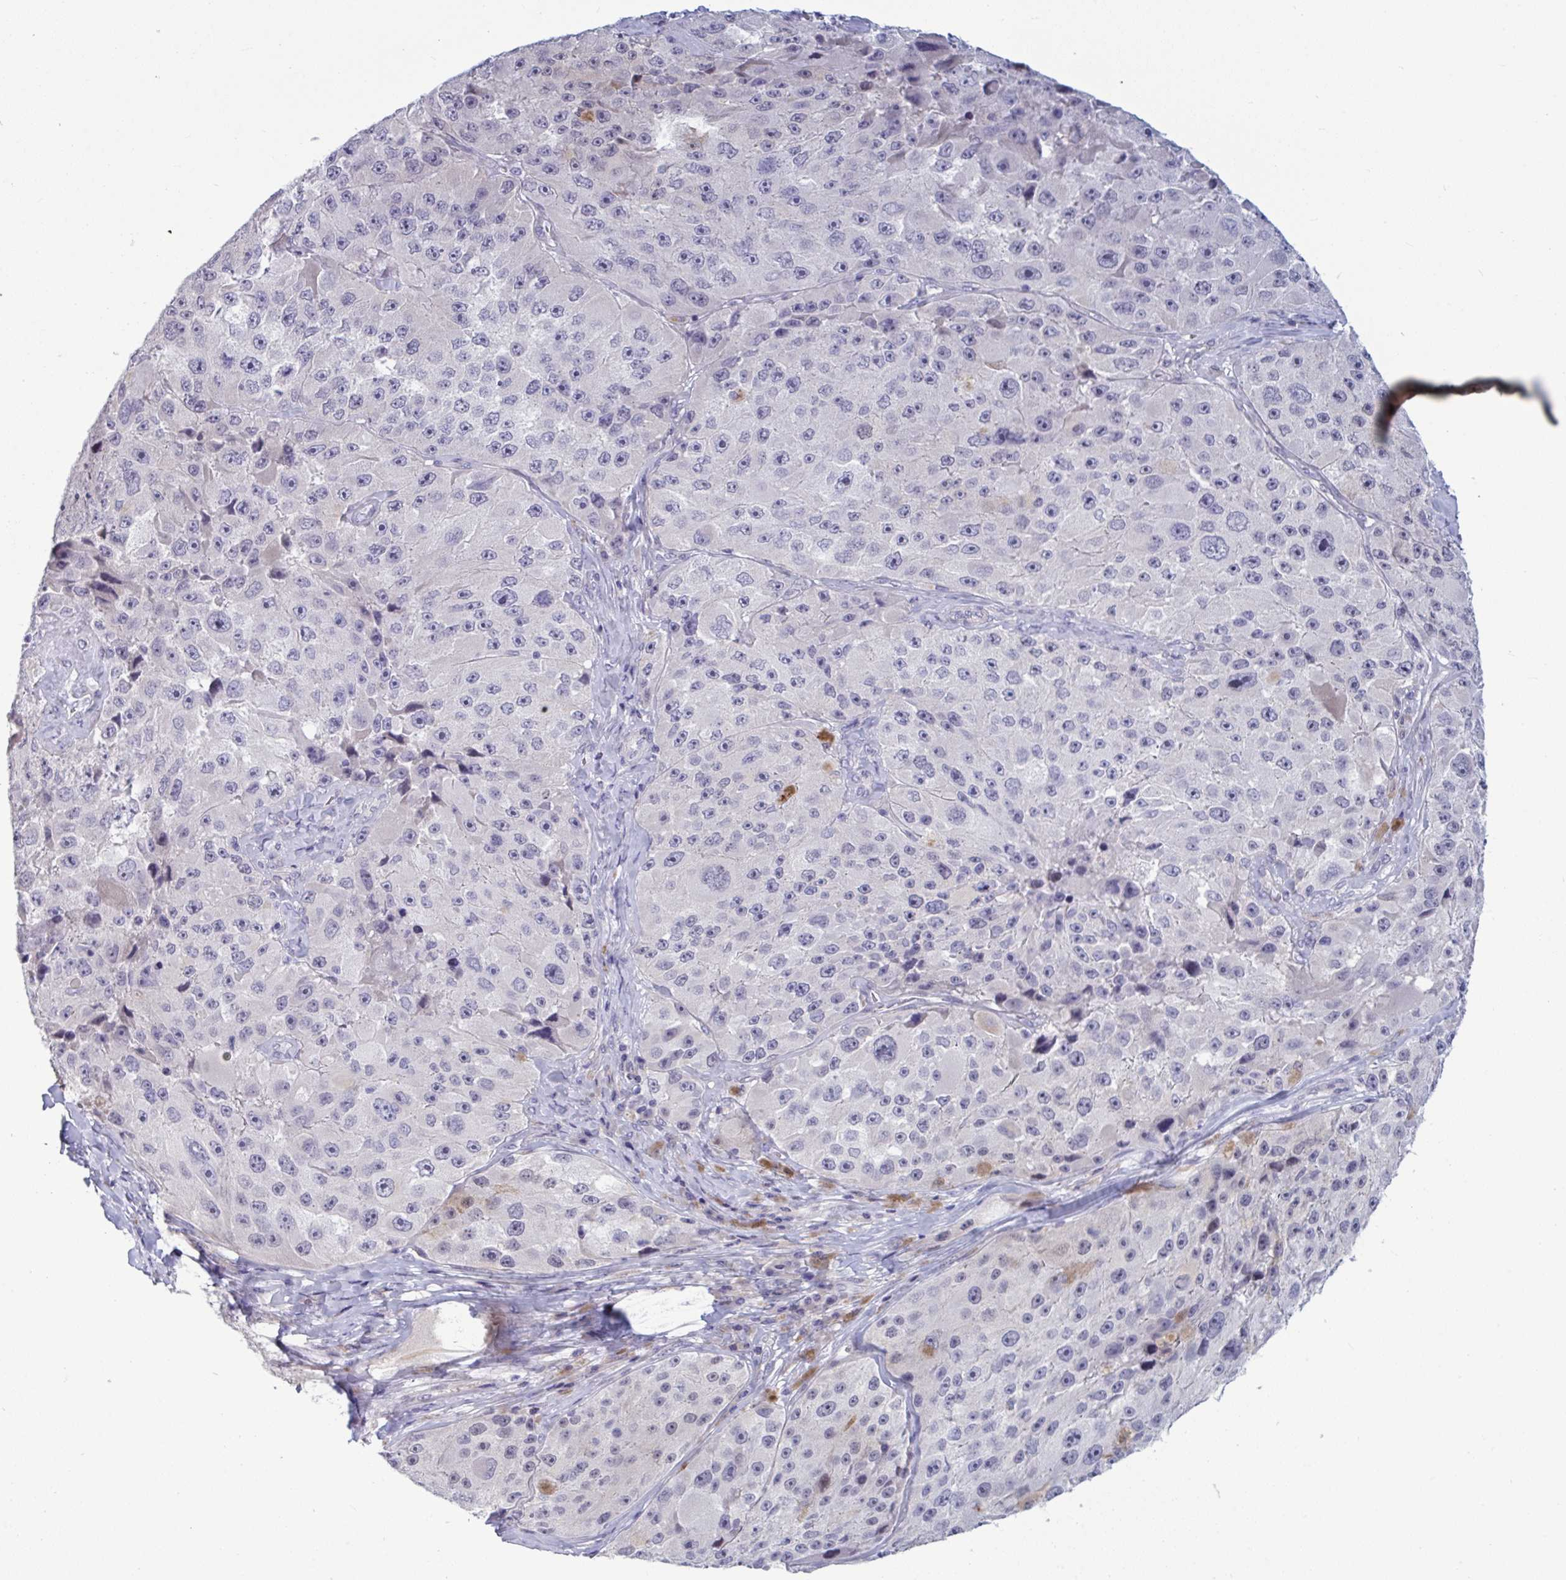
{"staining": {"intensity": "negative", "quantity": "none", "location": "none"}, "tissue": "melanoma", "cell_type": "Tumor cells", "image_type": "cancer", "snomed": [{"axis": "morphology", "description": "Malignant melanoma, Metastatic site"}, {"axis": "topography", "description": "Lymph node"}], "caption": "High magnification brightfield microscopy of melanoma stained with DAB (3,3'-diaminobenzidine) (brown) and counterstained with hematoxylin (blue): tumor cells show no significant positivity. The staining was performed using DAB to visualize the protein expression in brown, while the nuclei were stained in blue with hematoxylin (Magnification: 20x).", "gene": "TCEAL8", "patient": {"sex": "male", "age": 62}}